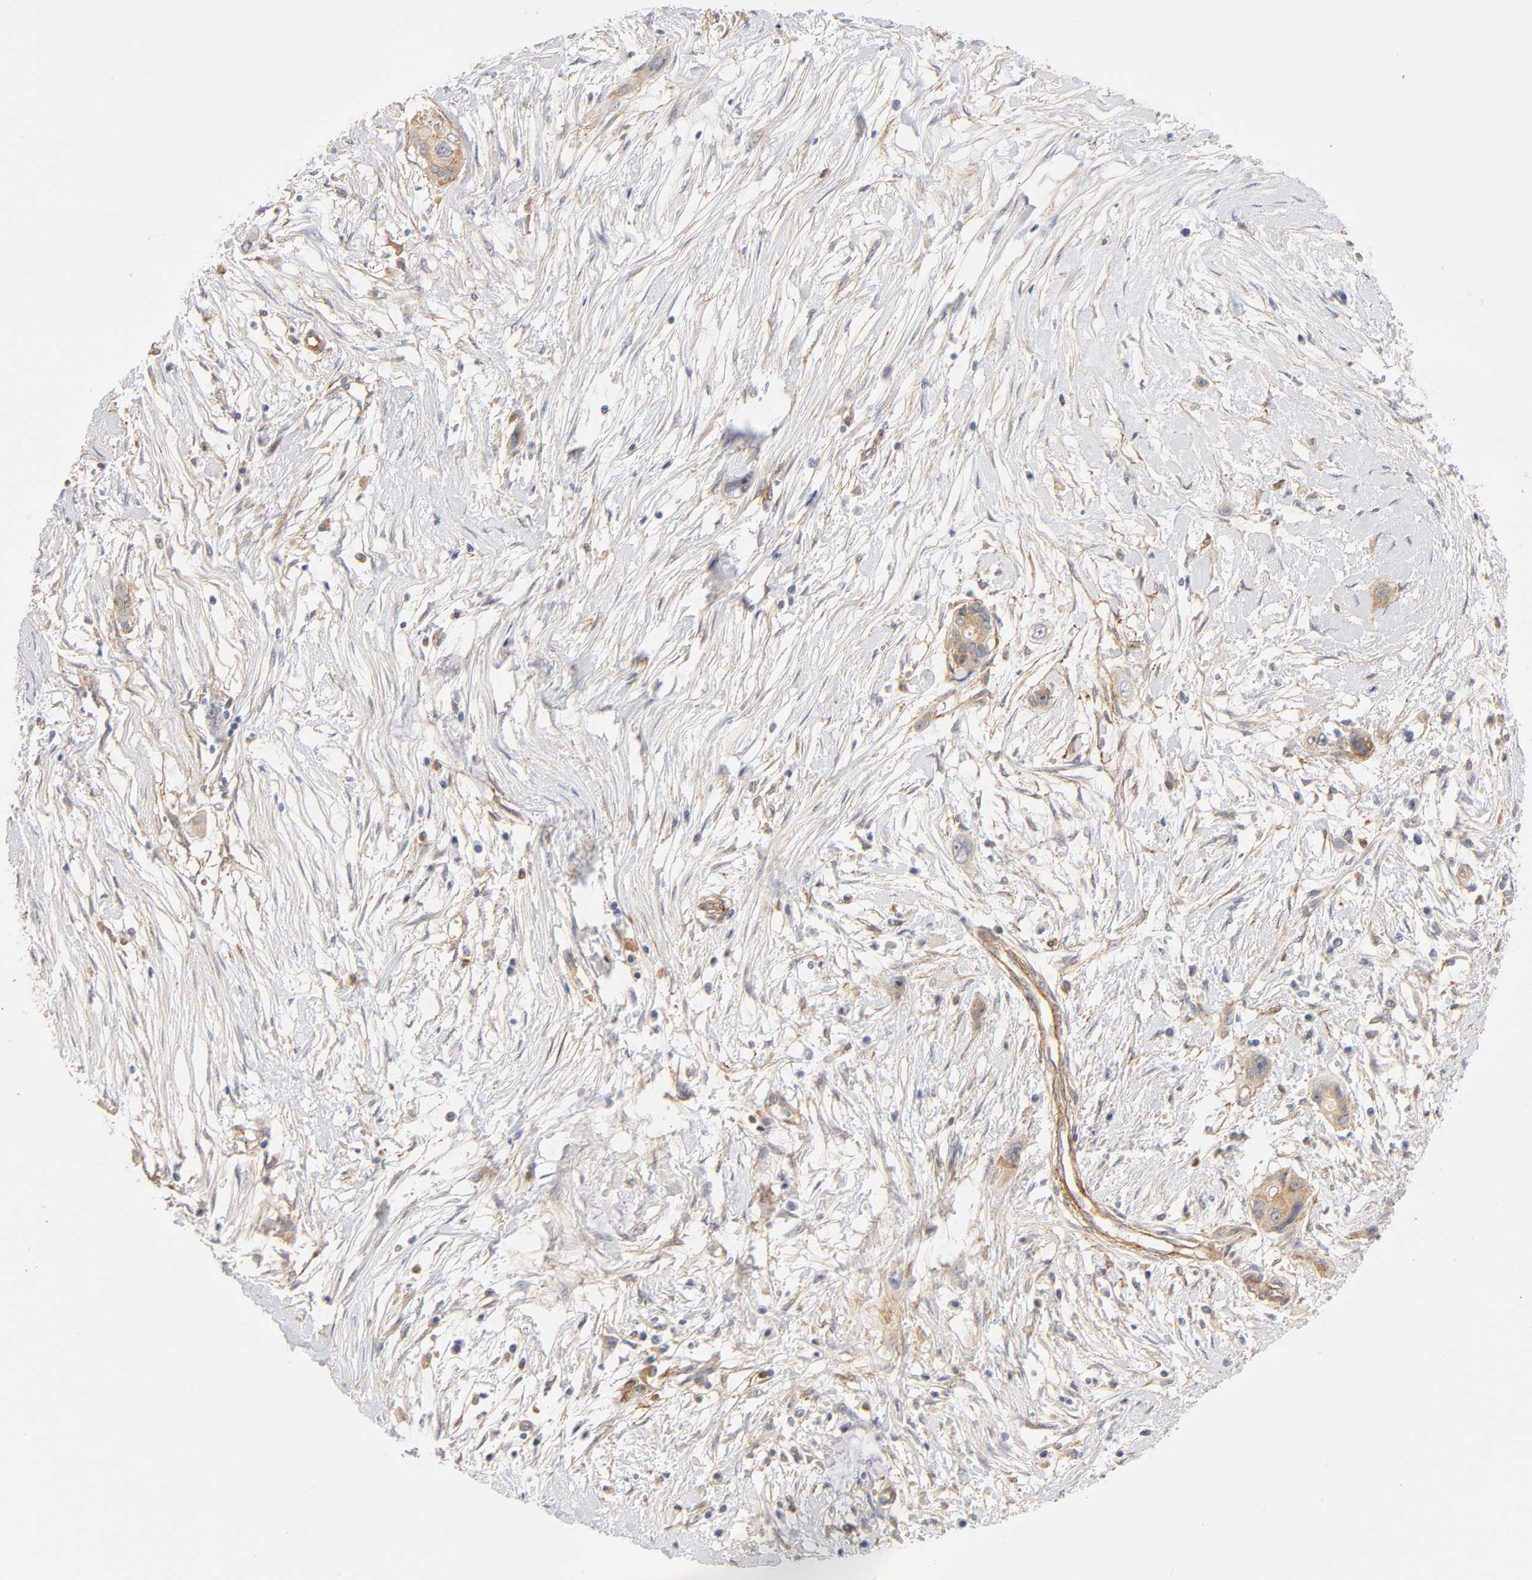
{"staining": {"intensity": "moderate", "quantity": ">75%", "location": "cytoplasmic/membranous"}, "tissue": "pancreatic cancer", "cell_type": "Tumor cells", "image_type": "cancer", "snomed": [{"axis": "morphology", "description": "Adenocarcinoma, NOS"}, {"axis": "topography", "description": "Pancreas"}], "caption": "Pancreatic adenocarcinoma was stained to show a protein in brown. There is medium levels of moderate cytoplasmic/membranous positivity in about >75% of tumor cells.", "gene": "PLD1", "patient": {"sex": "female", "age": 60}}